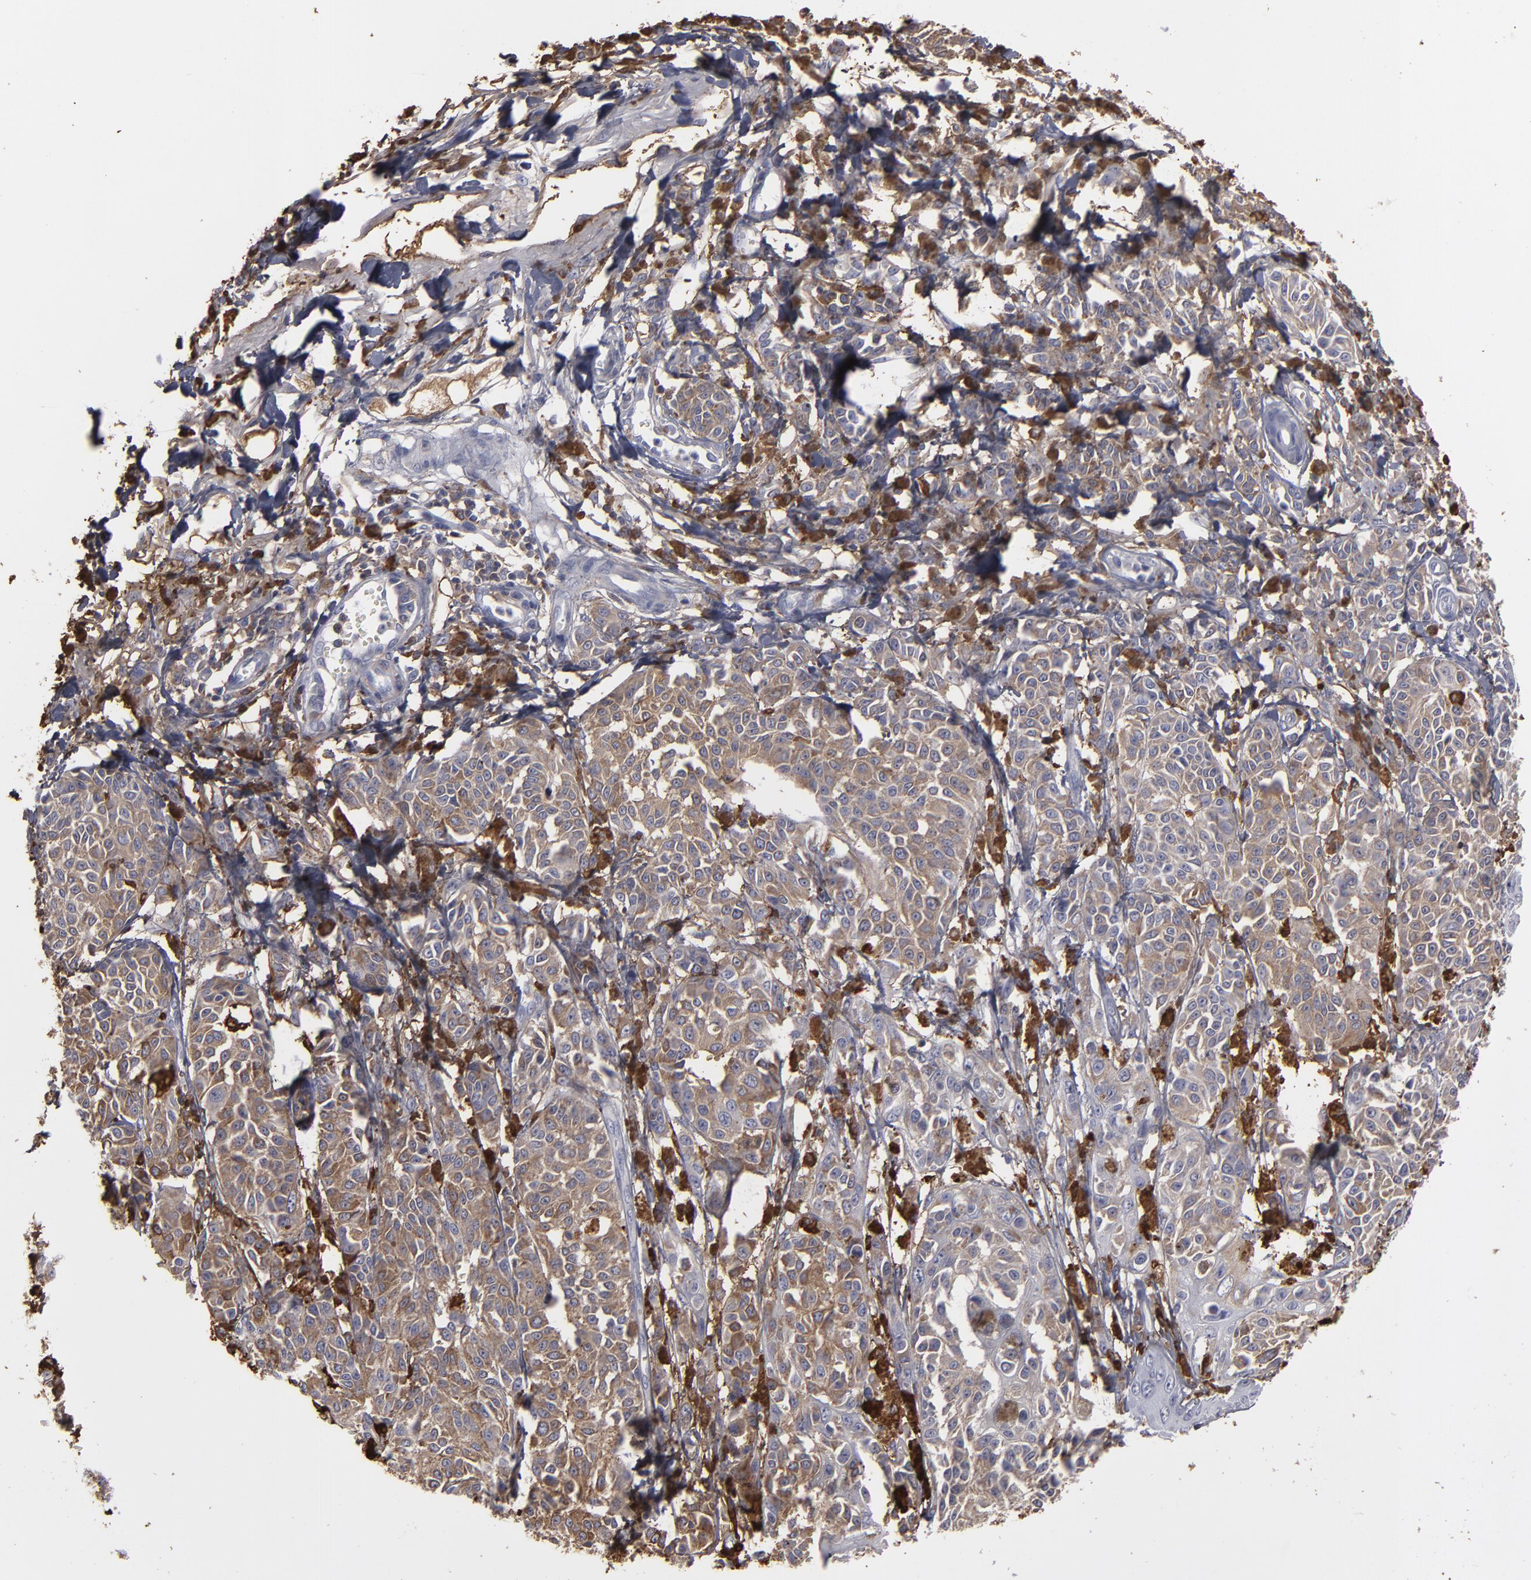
{"staining": {"intensity": "moderate", "quantity": ">75%", "location": "cytoplasmic/membranous"}, "tissue": "melanoma", "cell_type": "Tumor cells", "image_type": "cancer", "snomed": [{"axis": "morphology", "description": "Malignant melanoma, NOS"}, {"axis": "topography", "description": "Skin"}], "caption": "Immunohistochemical staining of human malignant melanoma exhibits medium levels of moderate cytoplasmic/membranous staining in about >75% of tumor cells. The staining was performed using DAB to visualize the protein expression in brown, while the nuclei were stained in blue with hematoxylin (Magnification: 20x).", "gene": "ODC1", "patient": {"sex": "male", "age": 76}}